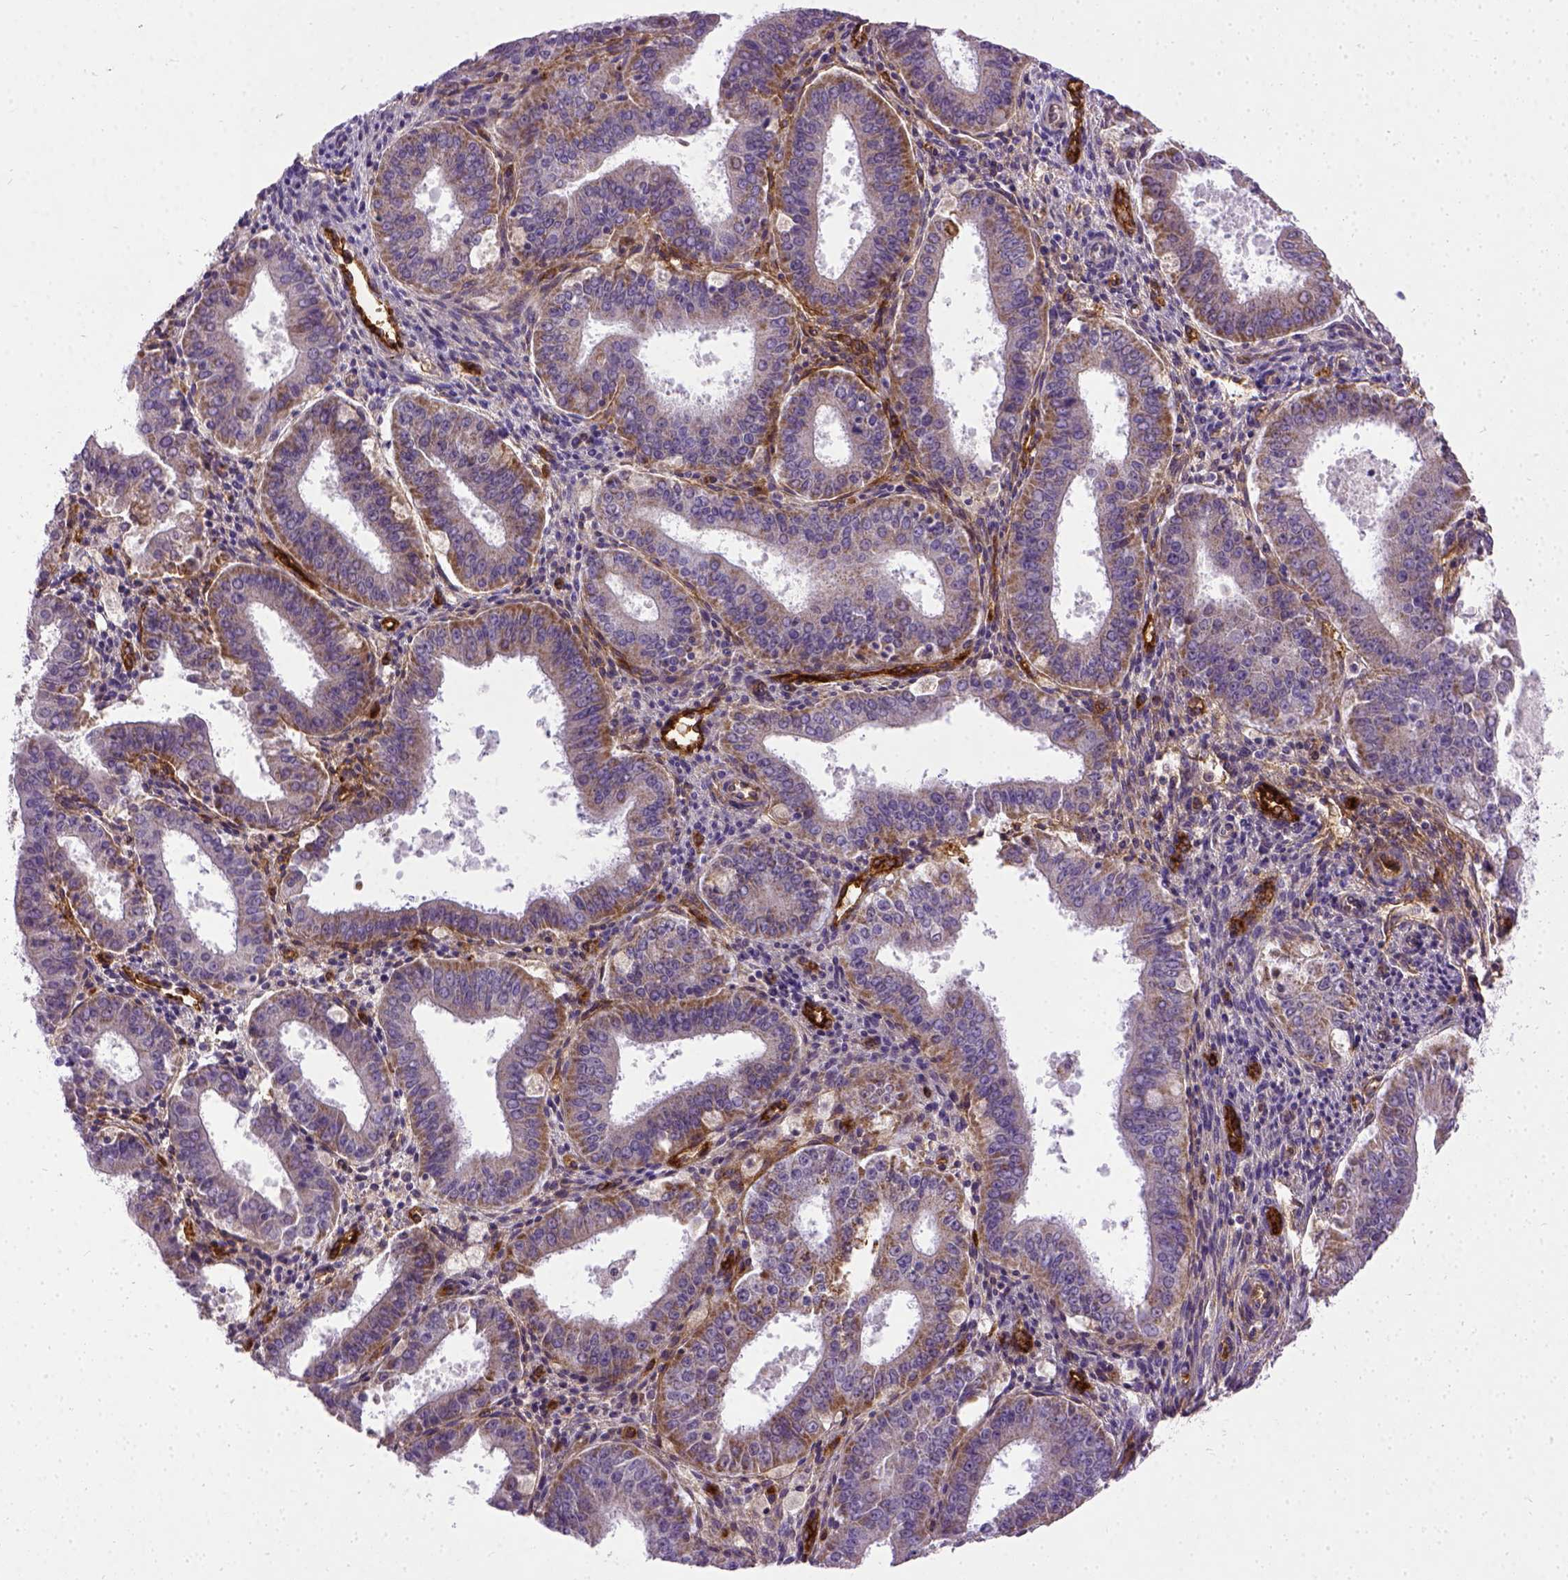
{"staining": {"intensity": "weak", "quantity": ">75%", "location": "cytoplasmic/membranous"}, "tissue": "ovarian cancer", "cell_type": "Tumor cells", "image_type": "cancer", "snomed": [{"axis": "morphology", "description": "Carcinoma, endometroid"}, {"axis": "topography", "description": "Ovary"}], "caption": "Ovarian endometroid carcinoma stained with immunohistochemistry (IHC) displays weak cytoplasmic/membranous expression in about >75% of tumor cells.", "gene": "ENG", "patient": {"sex": "female", "age": 42}}